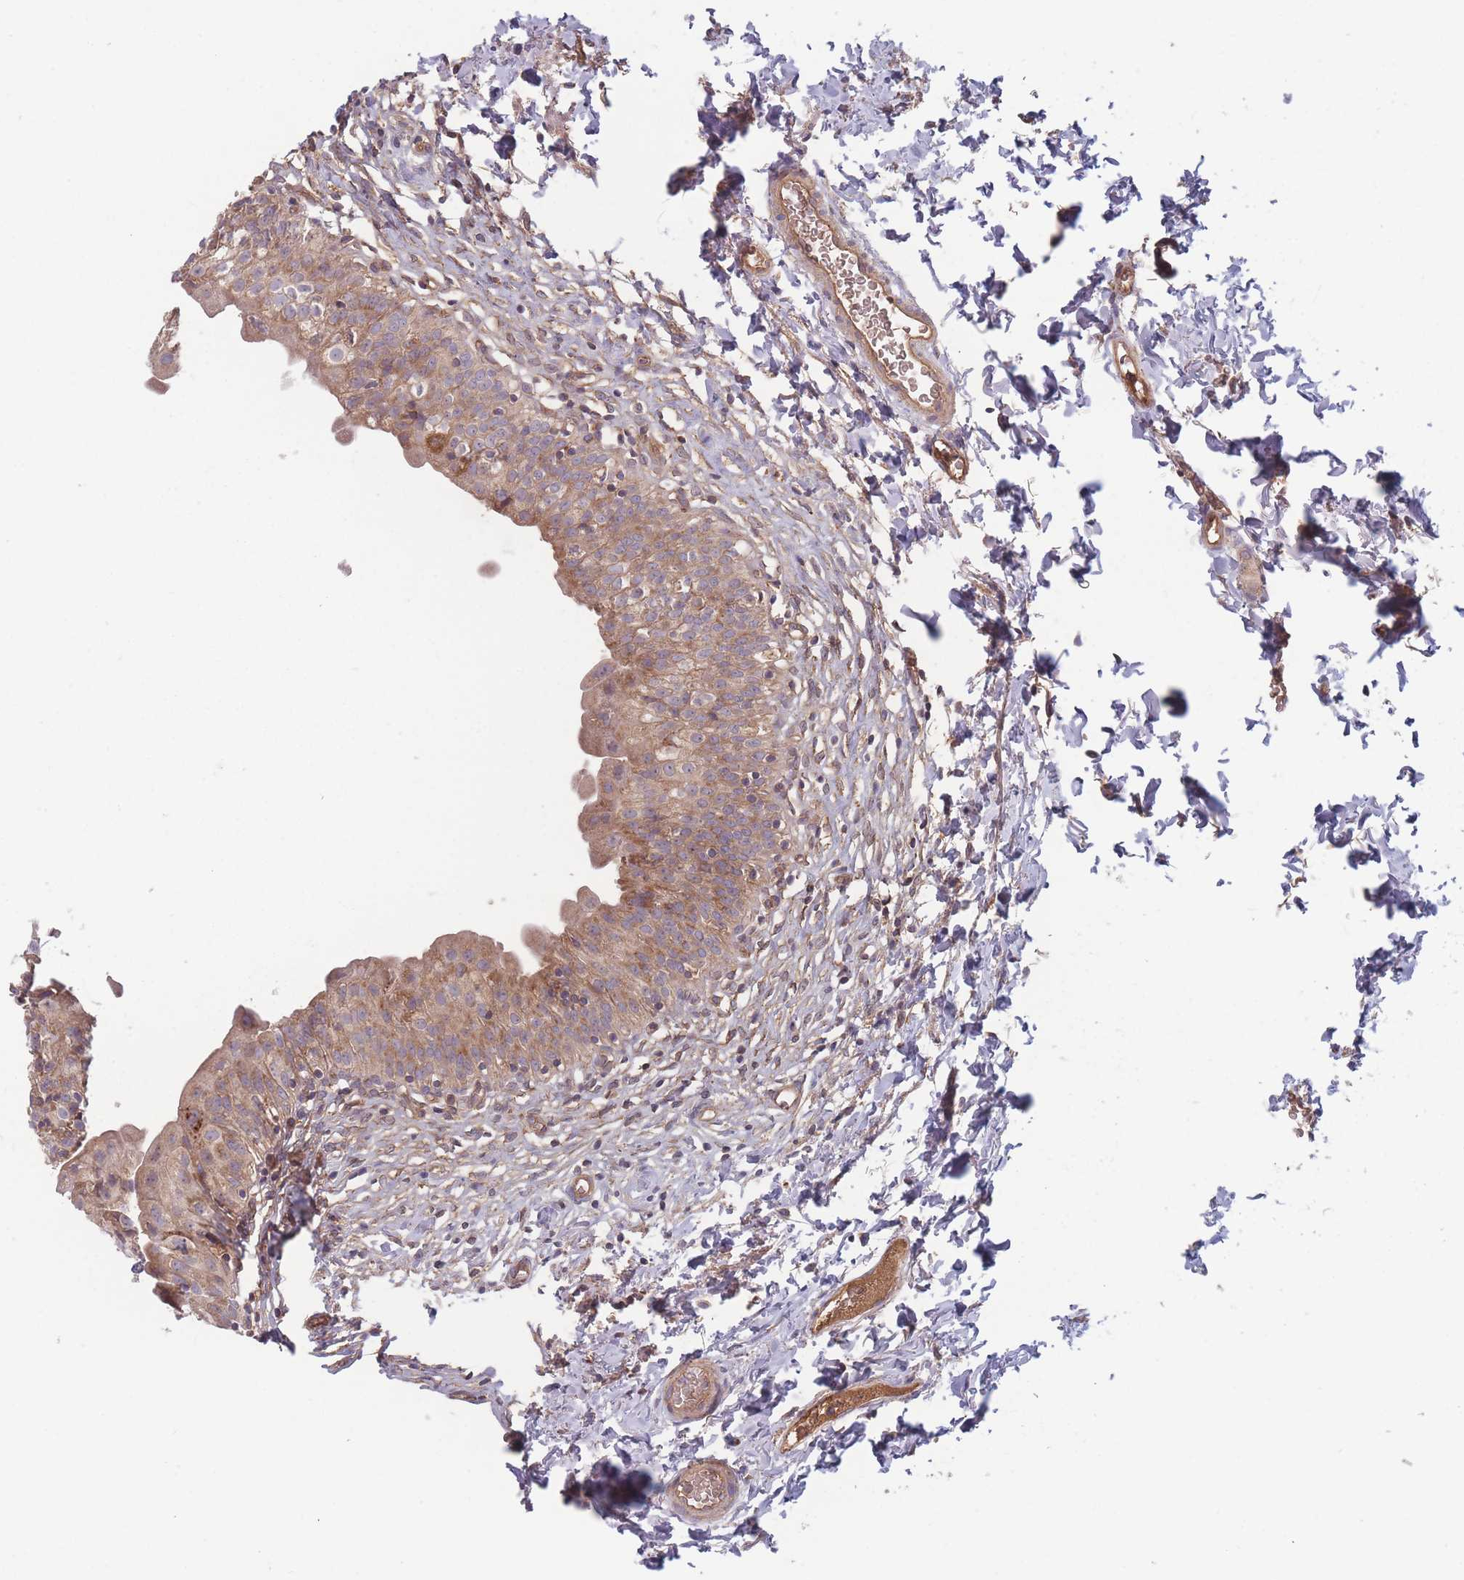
{"staining": {"intensity": "moderate", "quantity": ">75%", "location": "cytoplasmic/membranous"}, "tissue": "urinary bladder", "cell_type": "Urothelial cells", "image_type": "normal", "snomed": [{"axis": "morphology", "description": "Normal tissue, NOS"}, {"axis": "topography", "description": "Urinary bladder"}], "caption": "Immunohistochemical staining of benign human urinary bladder displays medium levels of moderate cytoplasmic/membranous positivity in approximately >75% of urothelial cells.", "gene": "ATP5MGL", "patient": {"sex": "male", "age": 55}}